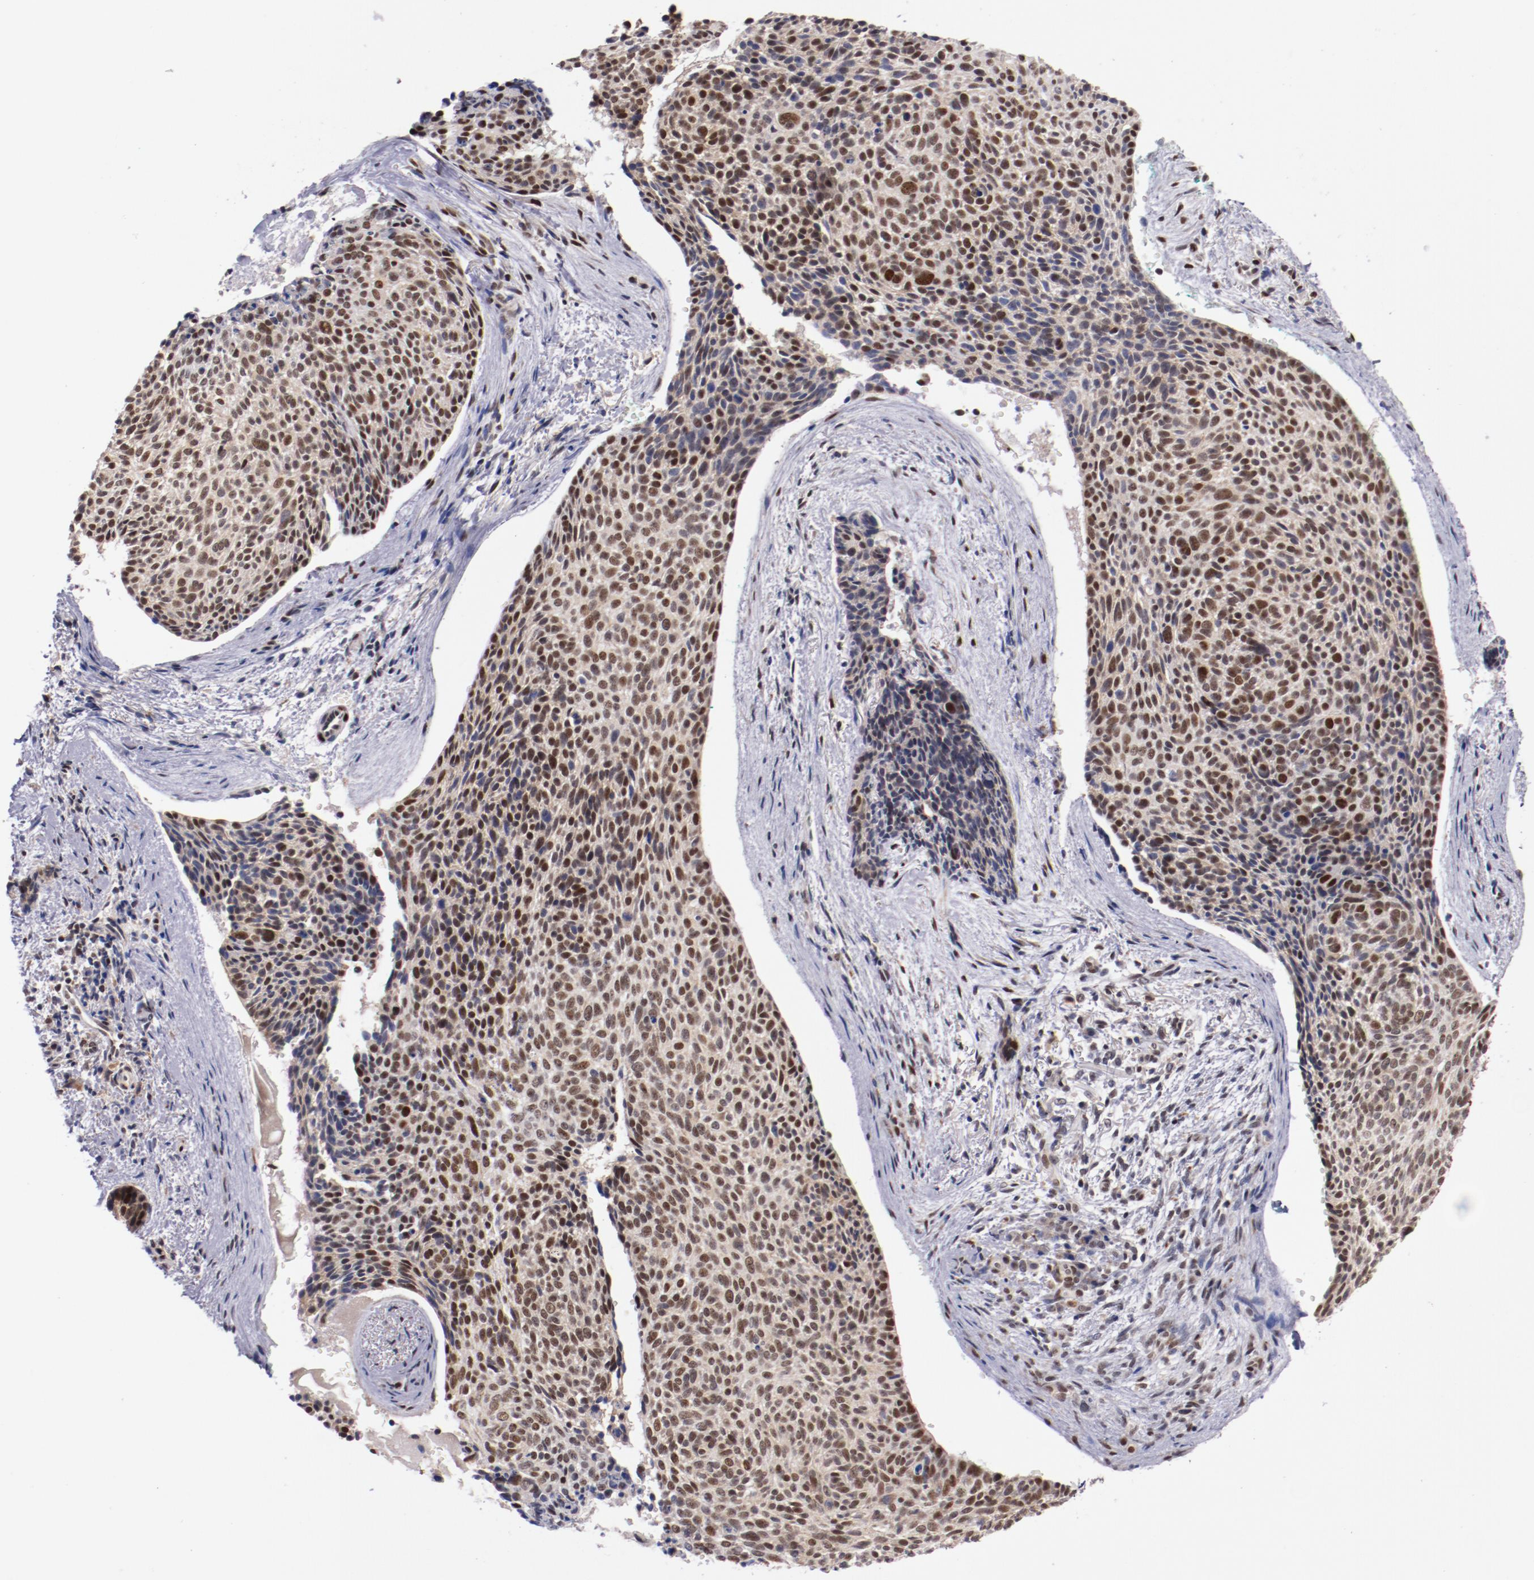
{"staining": {"intensity": "moderate", "quantity": ">75%", "location": "nuclear"}, "tissue": "skin cancer", "cell_type": "Tumor cells", "image_type": "cancer", "snomed": [{"axis": "morphology", "description": "Normal tissue, NOS"}, {"axis": "morphology", "description": "Basal cell carcinoma"}, {"axis": "topography", "description": "Skin"}], "caption": "Immunohistochemistry (IHC) image of basal cell carcinoma (skin) stained for a protein (brown), which demonstrates medium levels of moderate nuclear positivity in approximately >75% of tumor cells.", "gene": "SRF", "patient": {"sex": "female", "age": 57}}